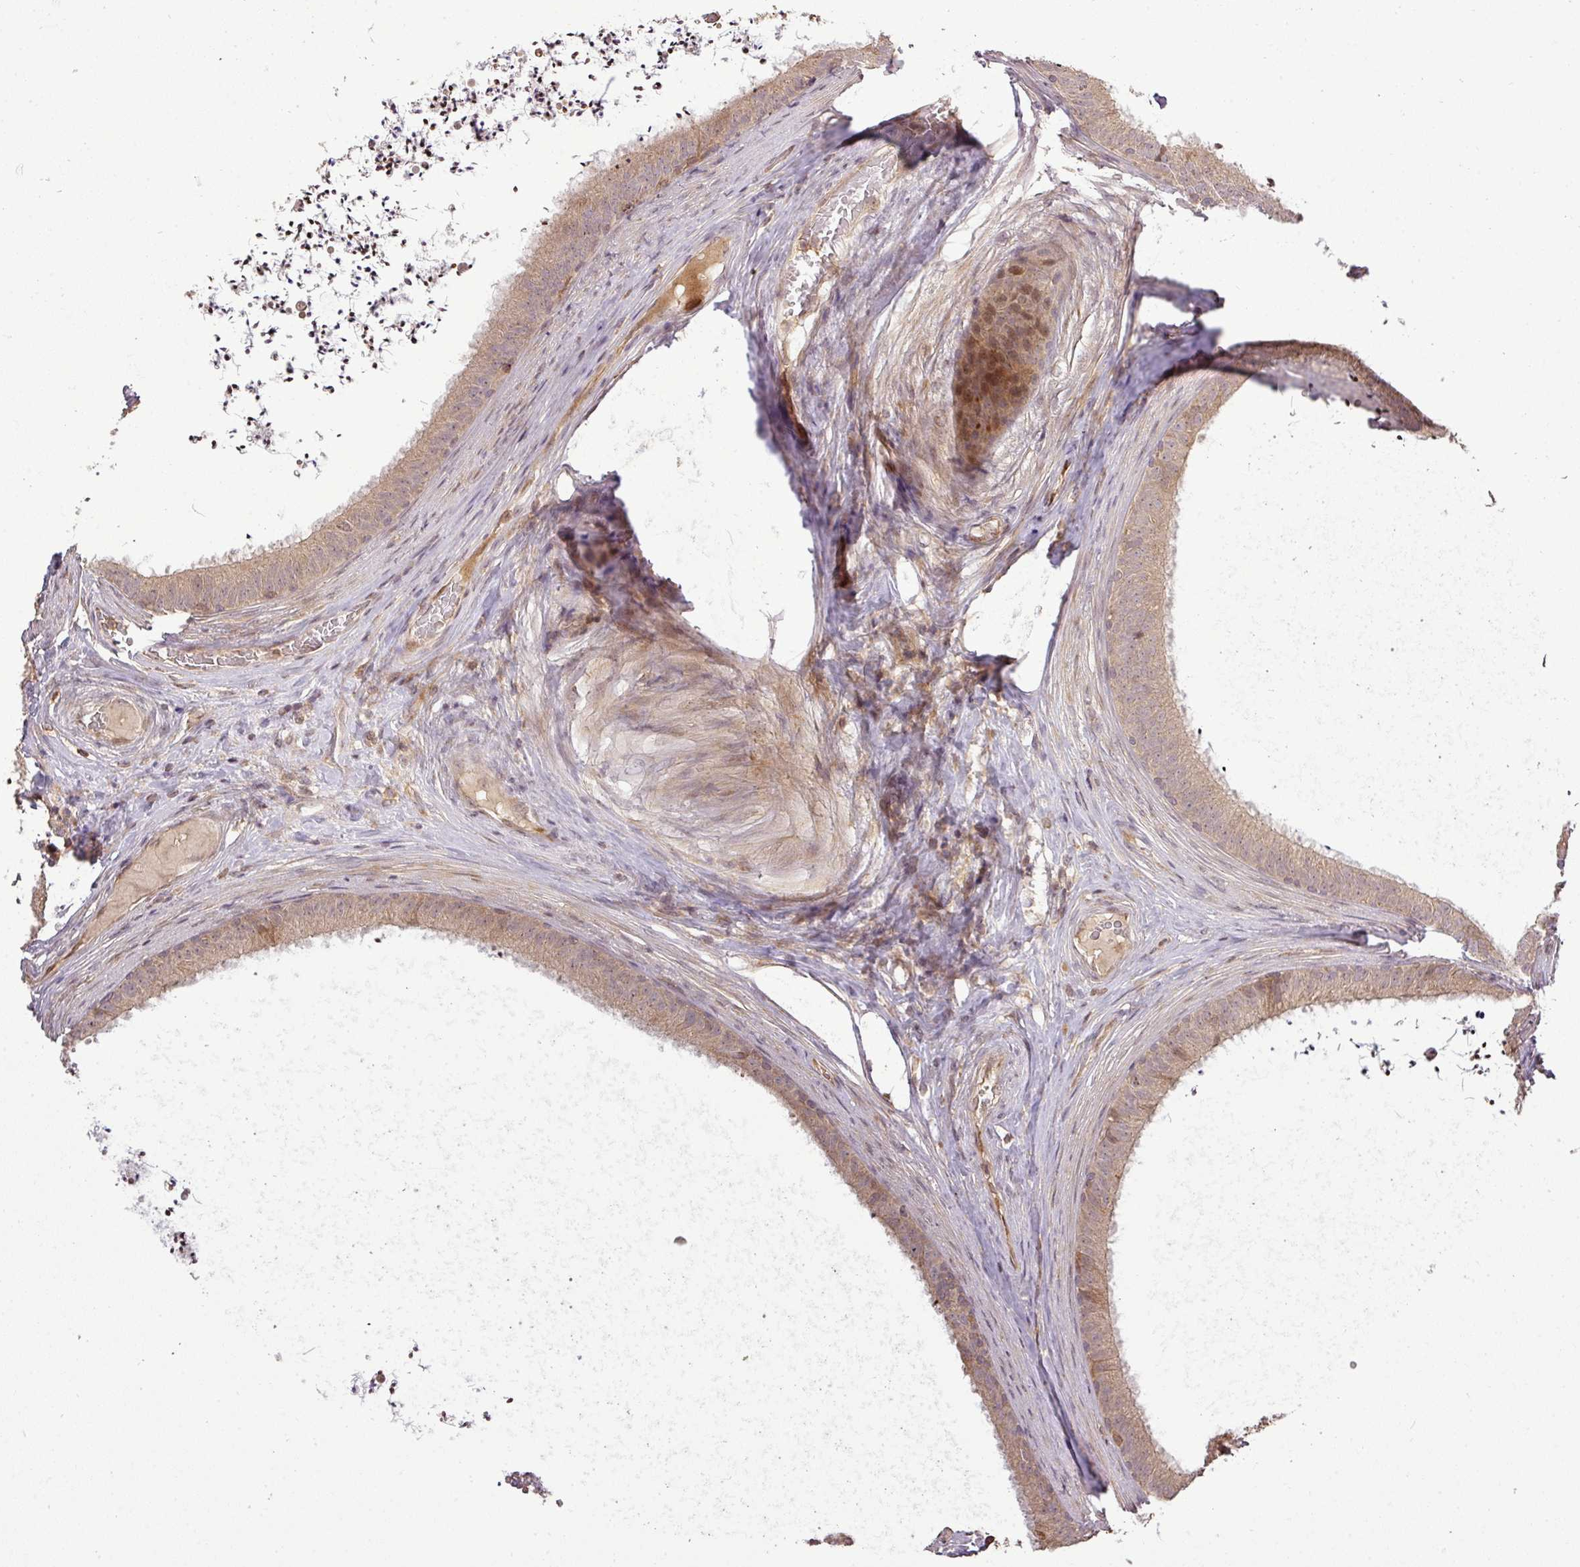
{"staining": {"intensity": "moderate", "quantity": ">75%", "location": "cytoplasmic/membranous"}, "tissue": "epididymis", "cell_type": "Glandular cells", "image_type": "normal", "snomed": [{"axis": "morphology", "description": "Normal tissue, NOS"}, {"axis": "topography", "description": "Testis"}, {"axis": "topography", "description": "Epididymis"}], "caption": "Unremarkable epididymis exhibits moderate cytoplasmic/membranous staining in approximately >75% of glandular cells, visualized by immunohistochemistry.", "gene": "FAIM", "patient": {"sex": "male", "age": 41}}